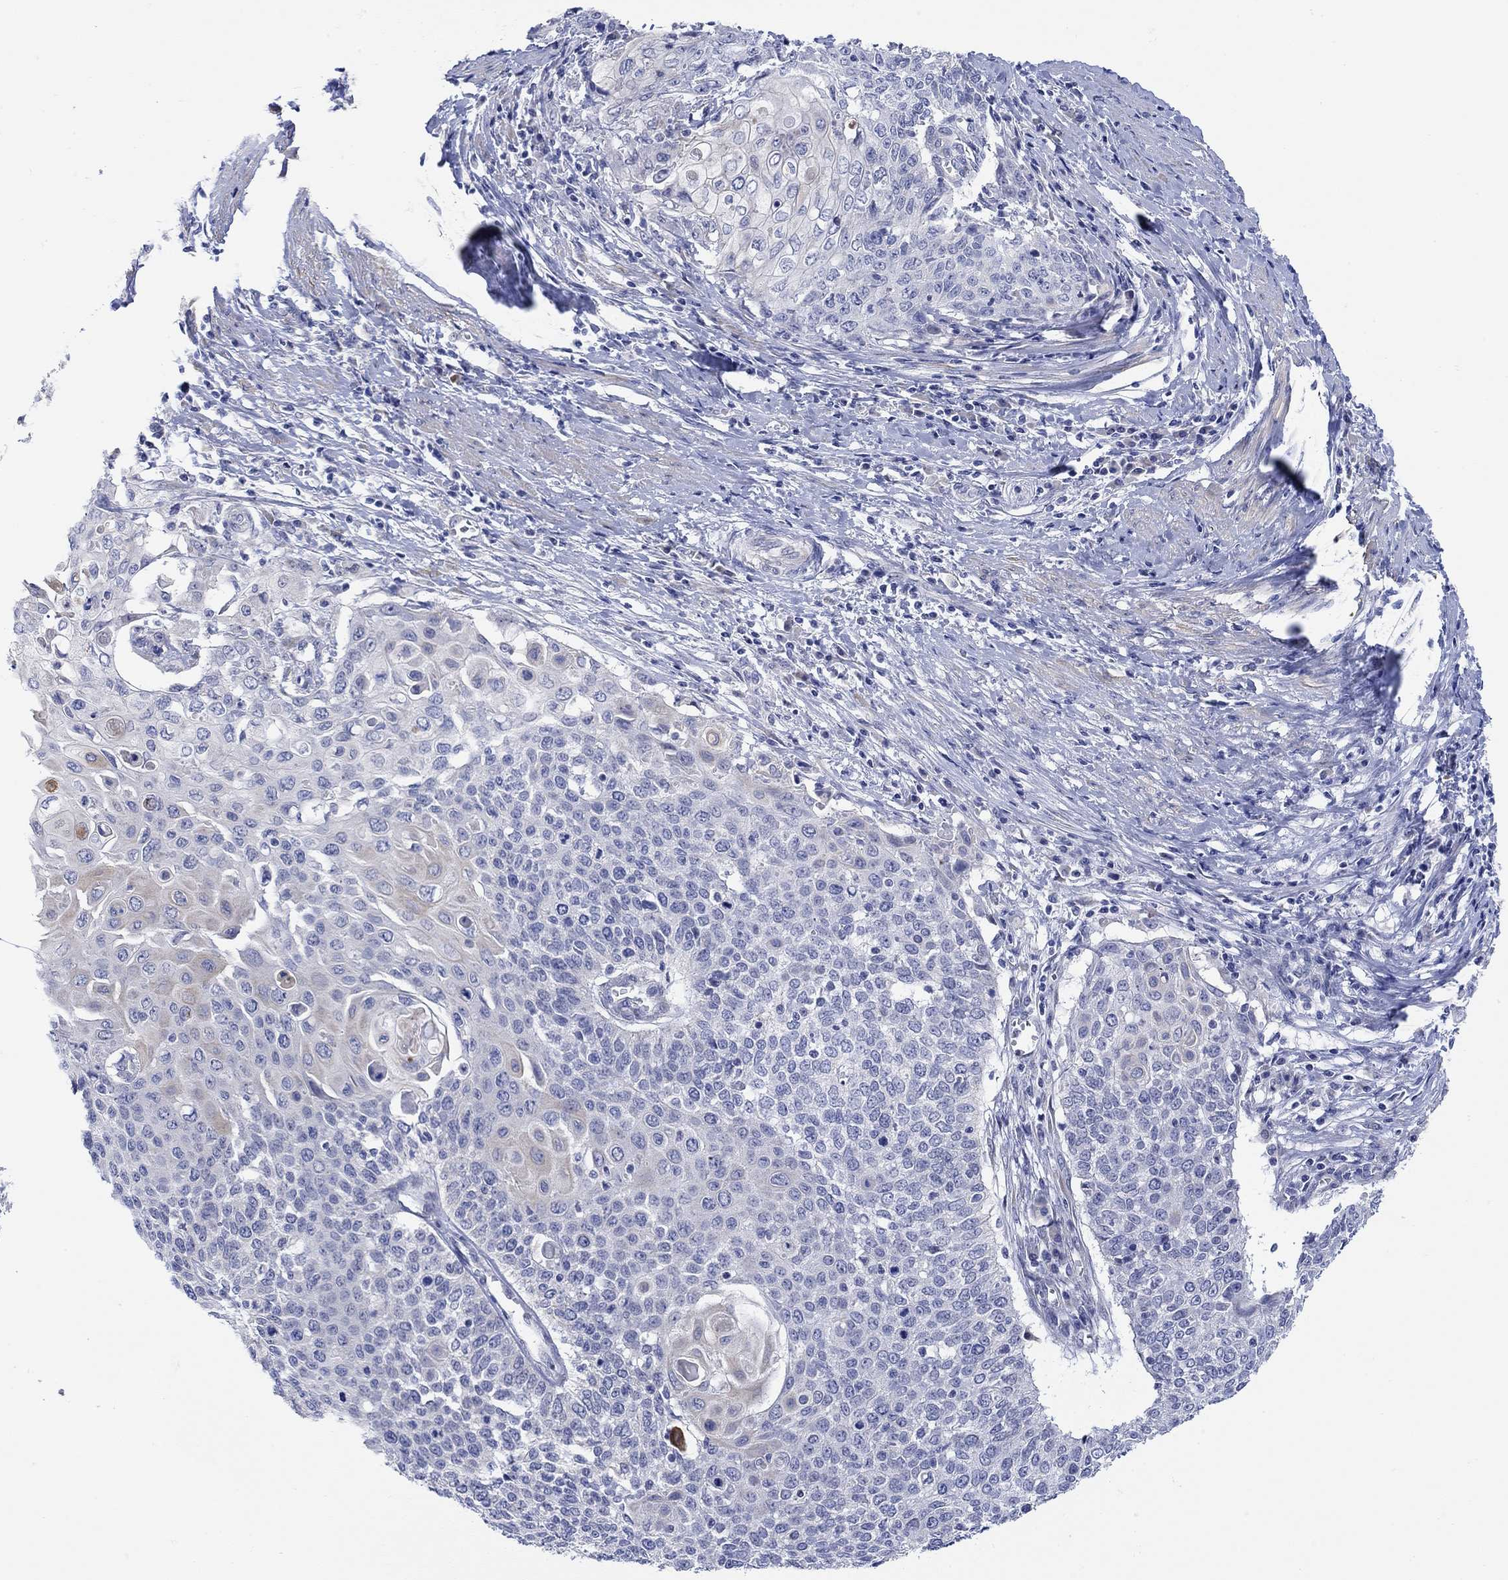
{"staining": {"intensity": "negative", "quantity": "none", "location": "none"}, "tissue": "cervical cancer", "cell_type": "Tumor cells", "image_type": "cancer", "snomed": [{"axis": "morphology", "description": "Squamous cell carcinoma, NOS"}, {"axis": "topography", "description": "Cervix"}], "caption": "A histopathology image of human squamous cell carcinoma (cervical) is negative for staining in tumor cells.", "gene": "KRT222", "patient": {"sex": "female", "age": 39}}